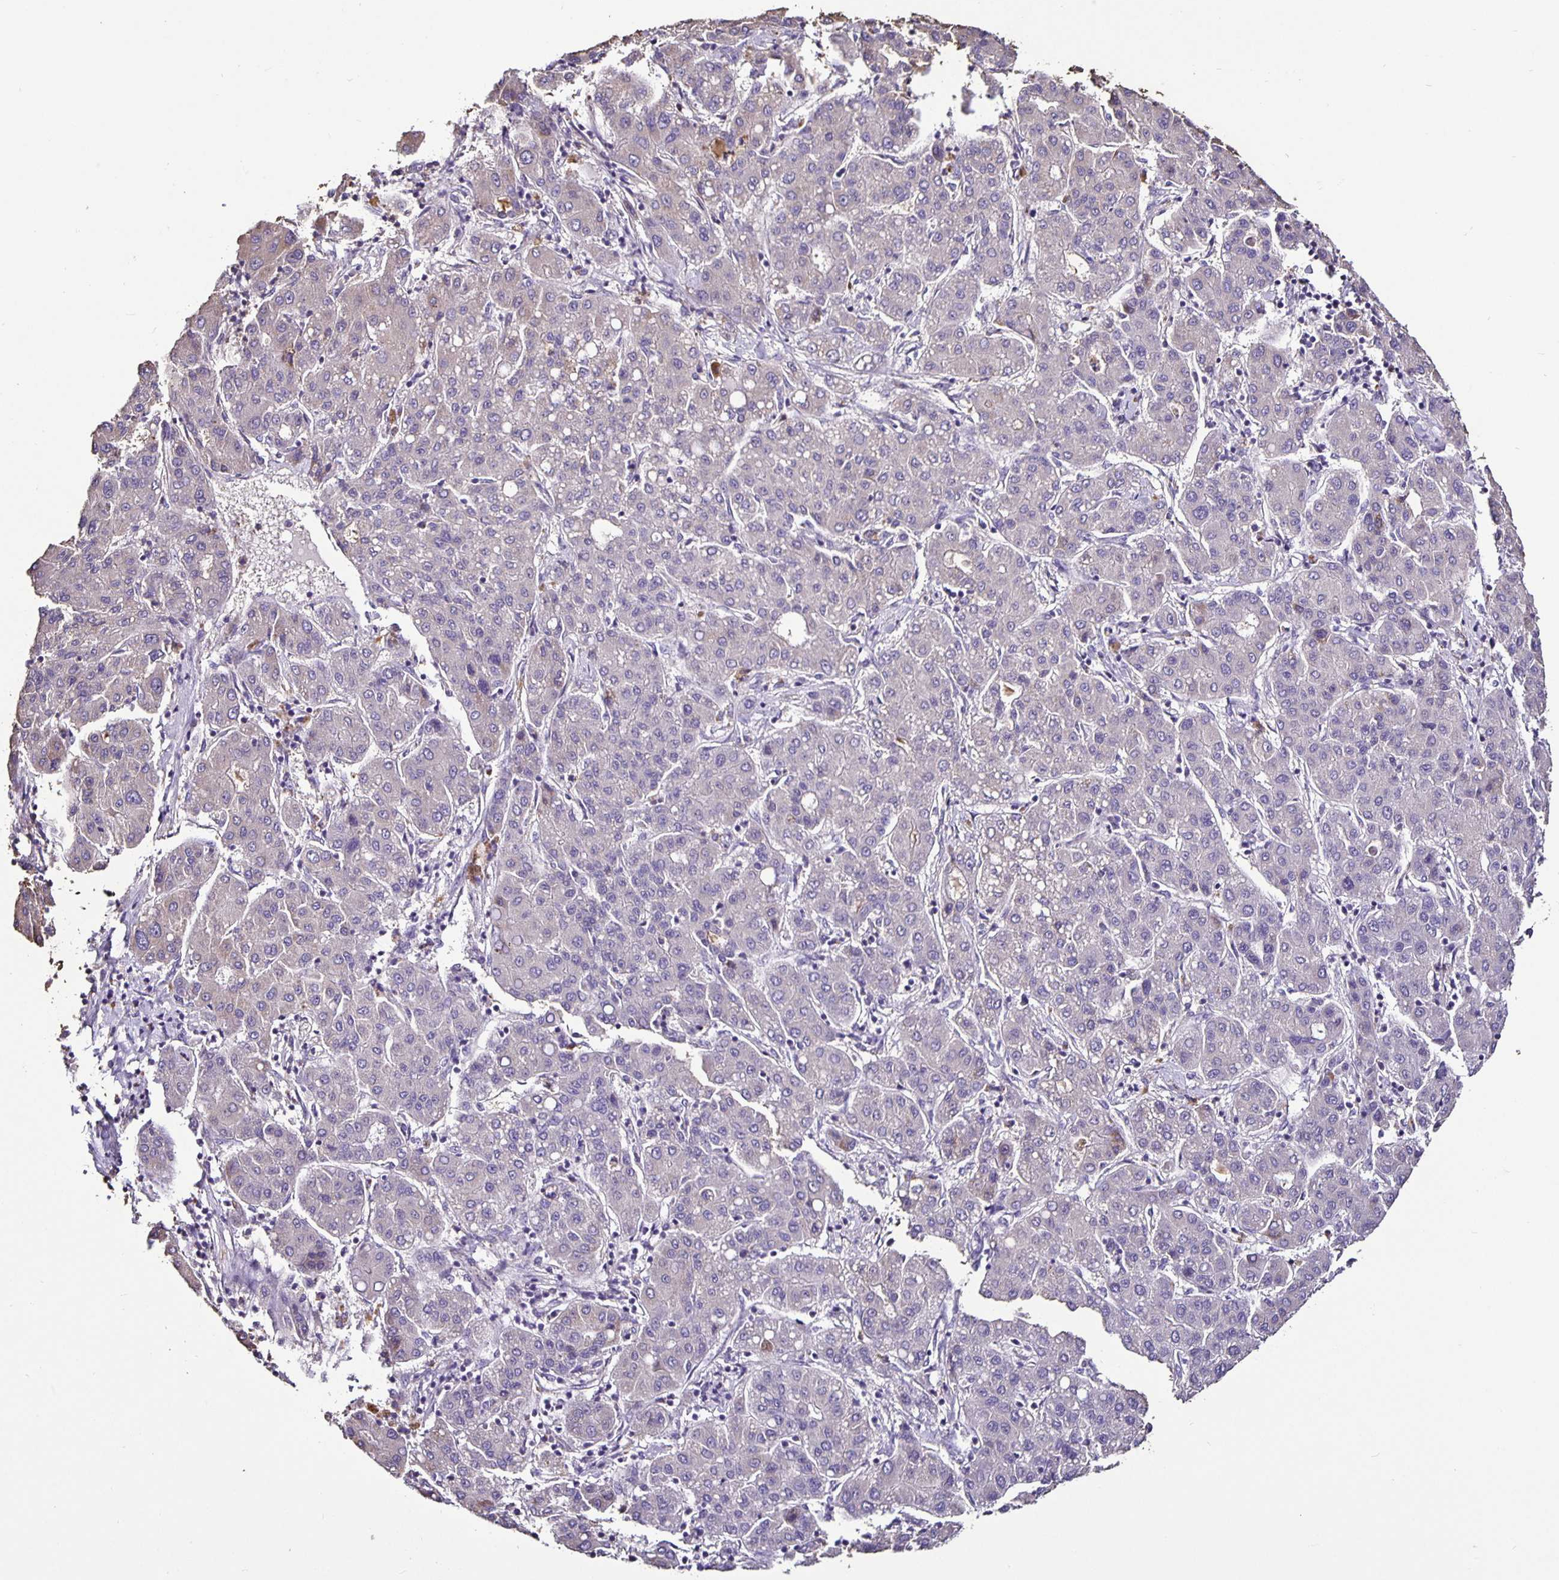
{"staining": {"intensity": "weak", "quantity": "<25%", "location": "cytoplasmic/membranous"}, "tissue": "liver cancer", "cell_type": "Tumor cells", "image_type": "cancer", "snomed": [{"axis": "morphology", "description": "Carcinoma, Hepatocellular, NOS"}, {"axis": "topography", "description": "Liver"}], "caption": "DAB (3,3'-diaminobenzidine) immunohistochemical staining of human liver cancer (hepatocellular carcinoma) shows no significant expression in tumor cells.", "gene": "FCER1A", "patient": {"sex": "male", "age": 65}}